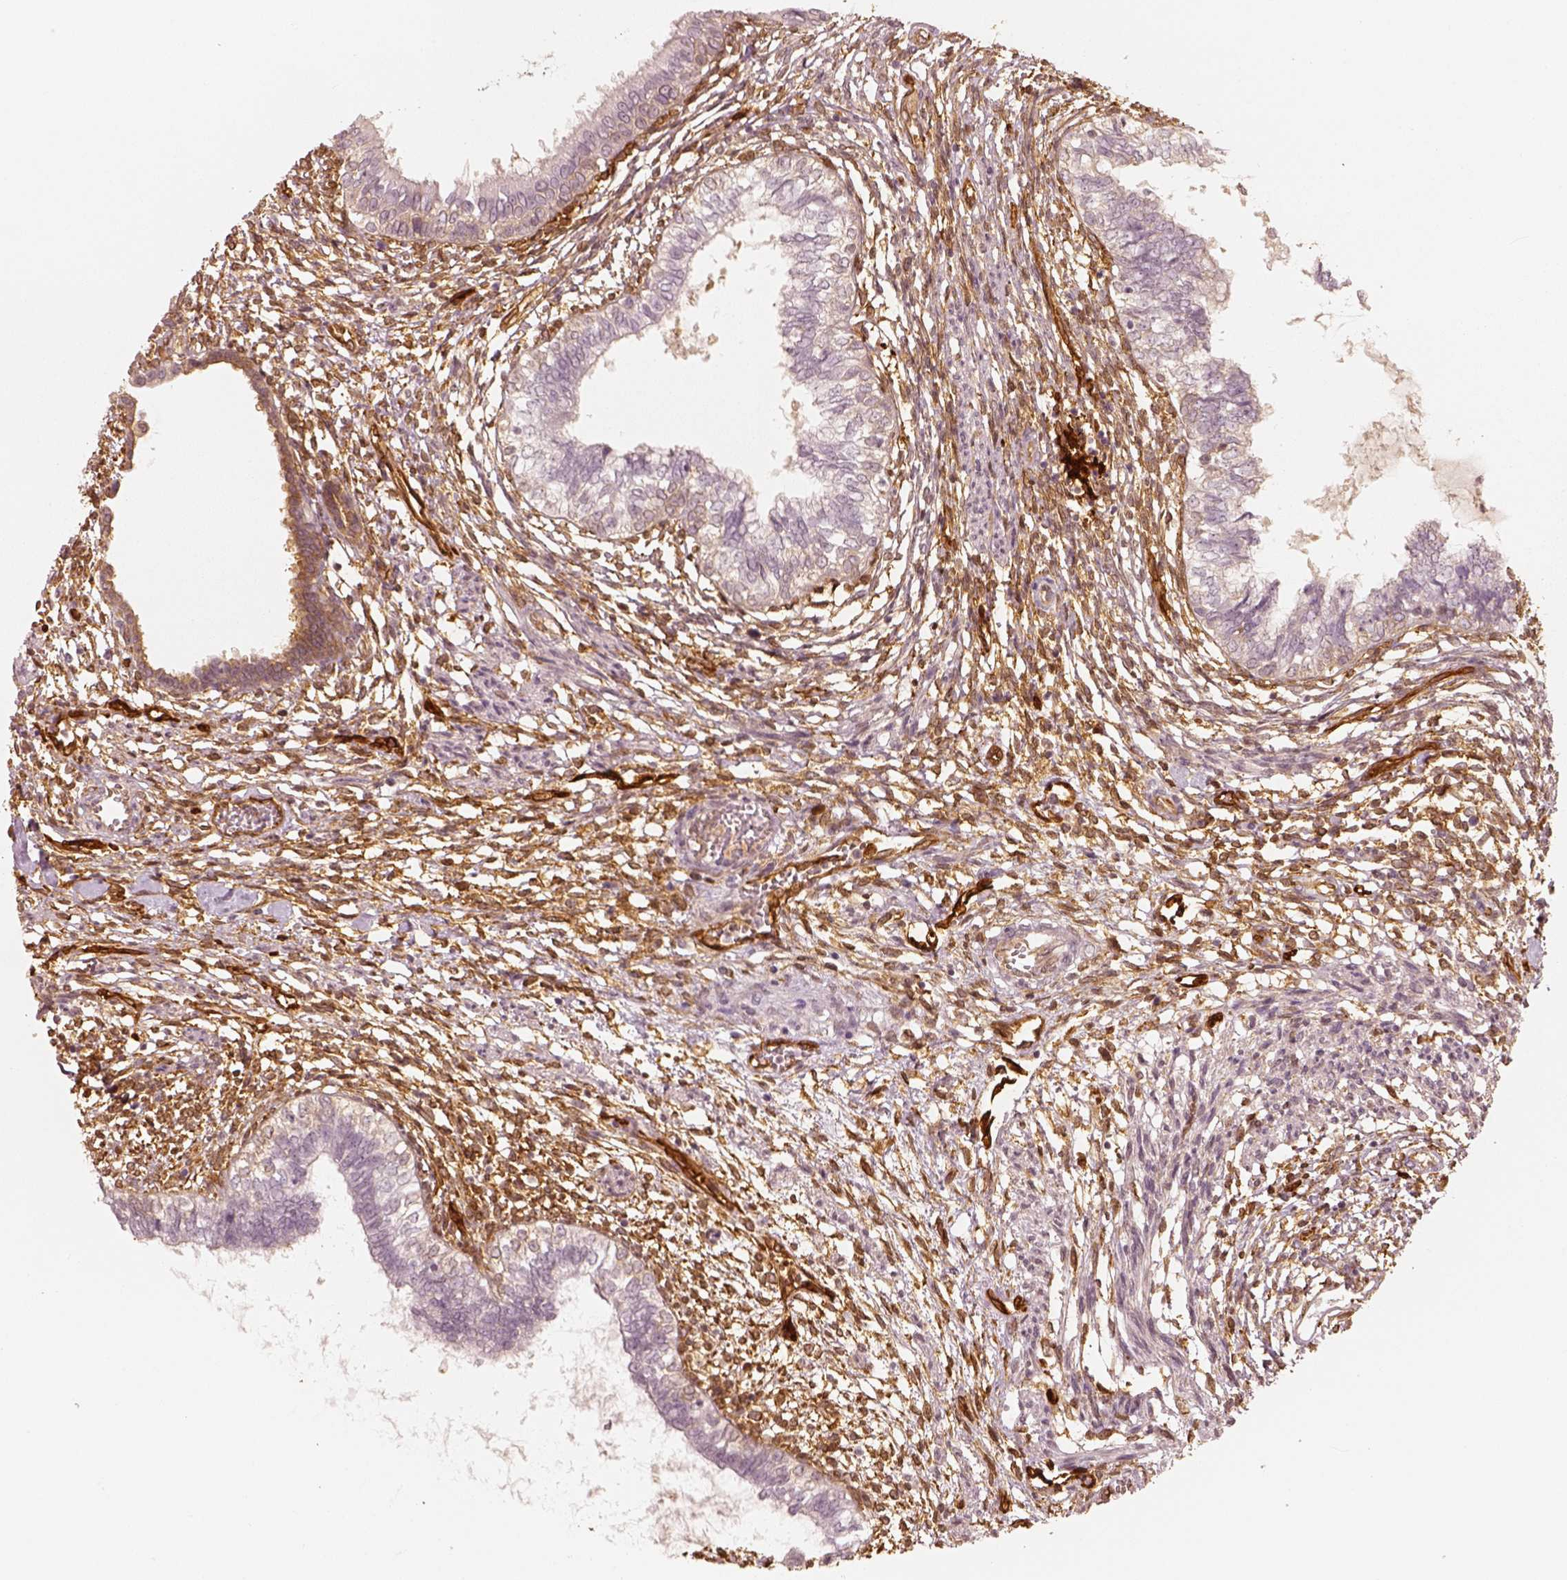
{"staining": {"intensity": "negative", "quantity": "none", "location": "none"}, "tissue": "testis cancer", "cell_type": "Tumor cells", "image_type": "cancer", "snomed": [{"axis": "morphology", "description": "Carcinoma, Embryonal, NOS"}, {"axis": "topography", "description": "Testis"}], "caption": "Immunohistochemical staining of testis cancer (embryonal carcinoma) displays no significant expression in tumor cells.", "gene": "FSCN1", "patient": {"sex": "male", "age": 37}}